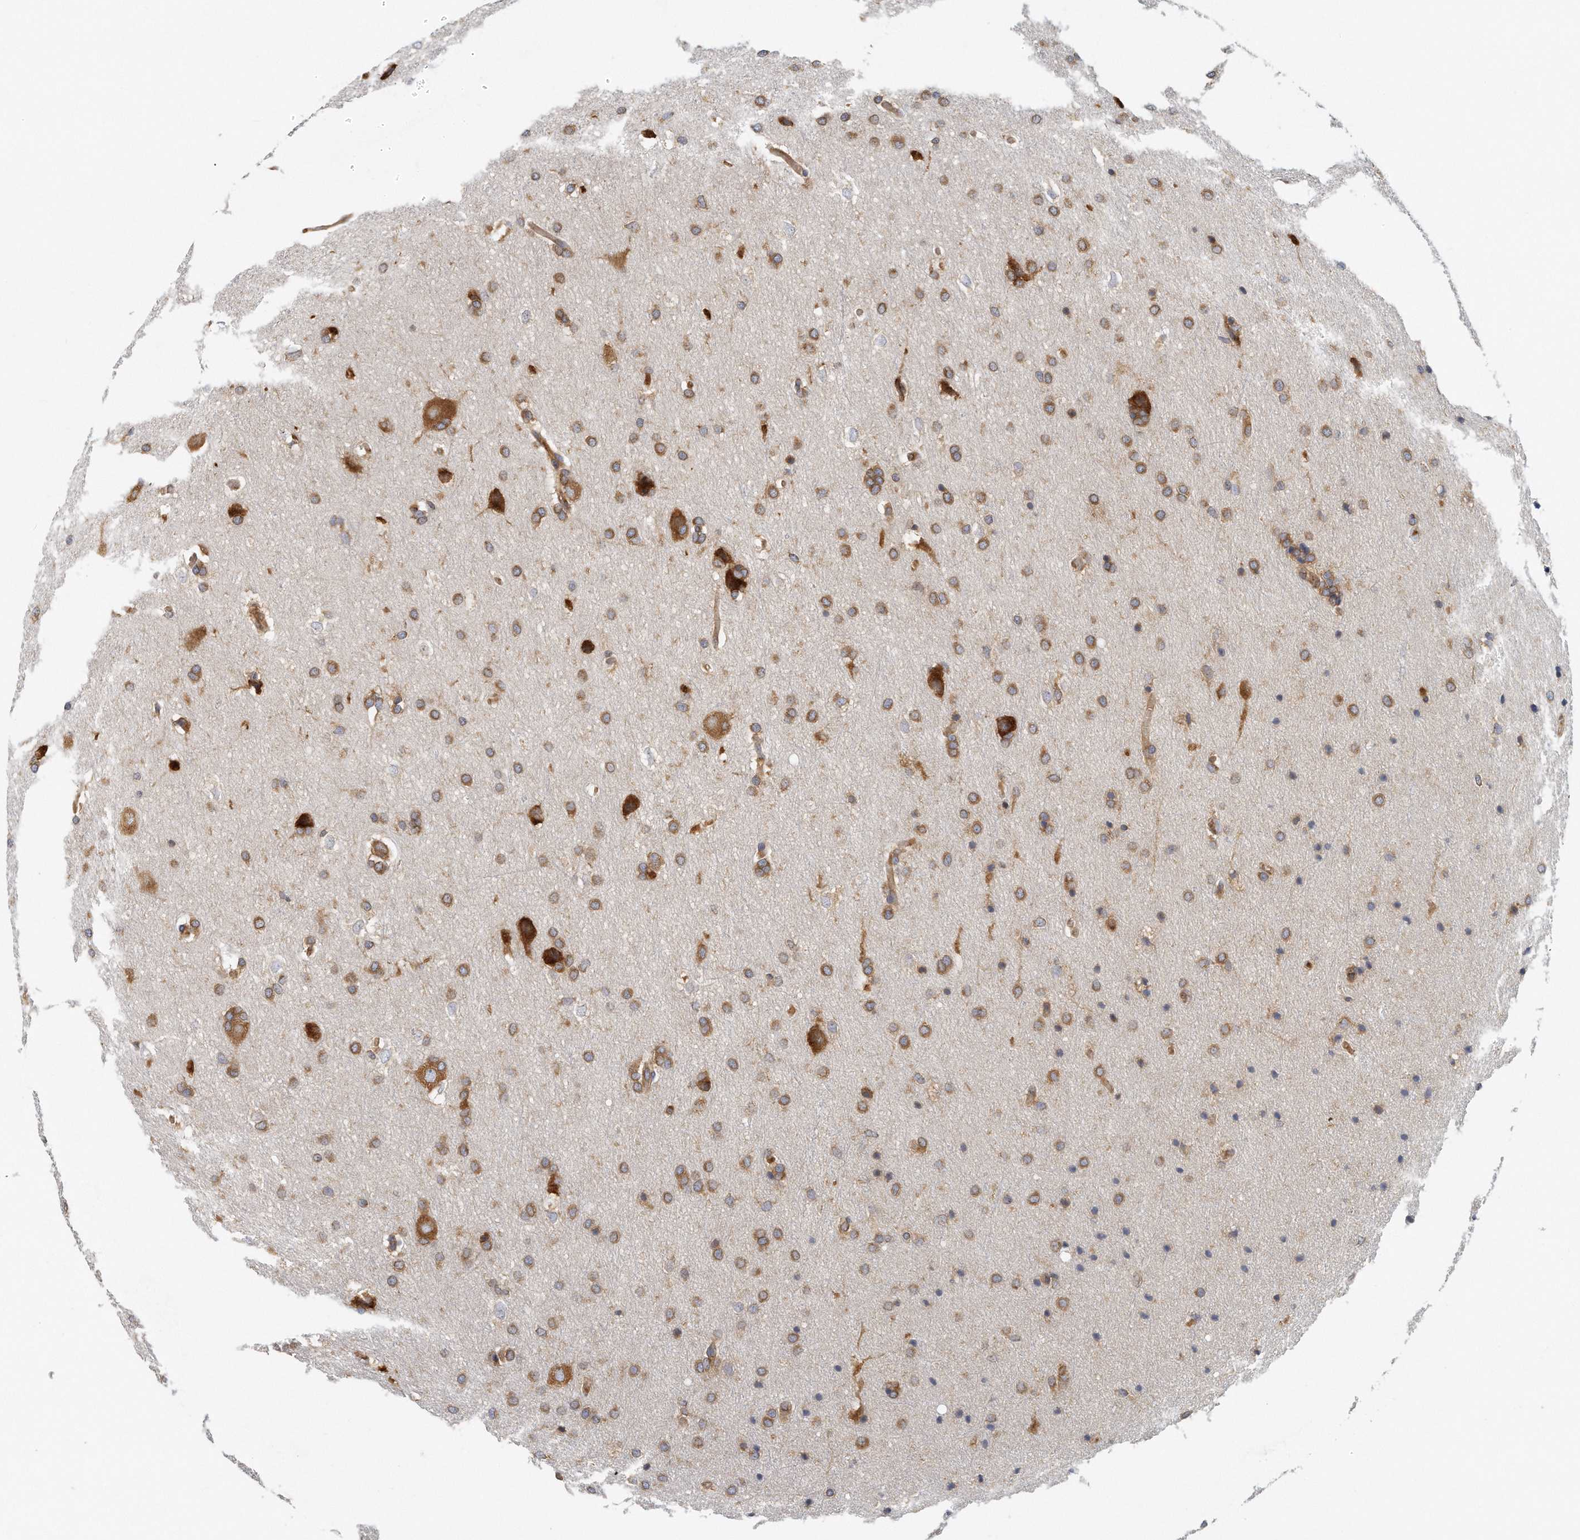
{"staining": {"intensity": "moderate", "quantity": ">75%", "location": "cytoplasmic/membranous"}, "tissue": "glioma", "cell_type": "Tumor cells", "image_type": "cancer", "snomed": [{"axis": "morphology", "description": "Glioma, malignant, Low grade"}, {"axis": "topography", "description": "Brain"}], "caption": "Tumor cells display moderate cytoplasmic/membranous positivity in approximately >75% of cells in malignant glioma (low-grade).", "gene": "EIF3I", "patient": {"sex": "female", "age": 37}}